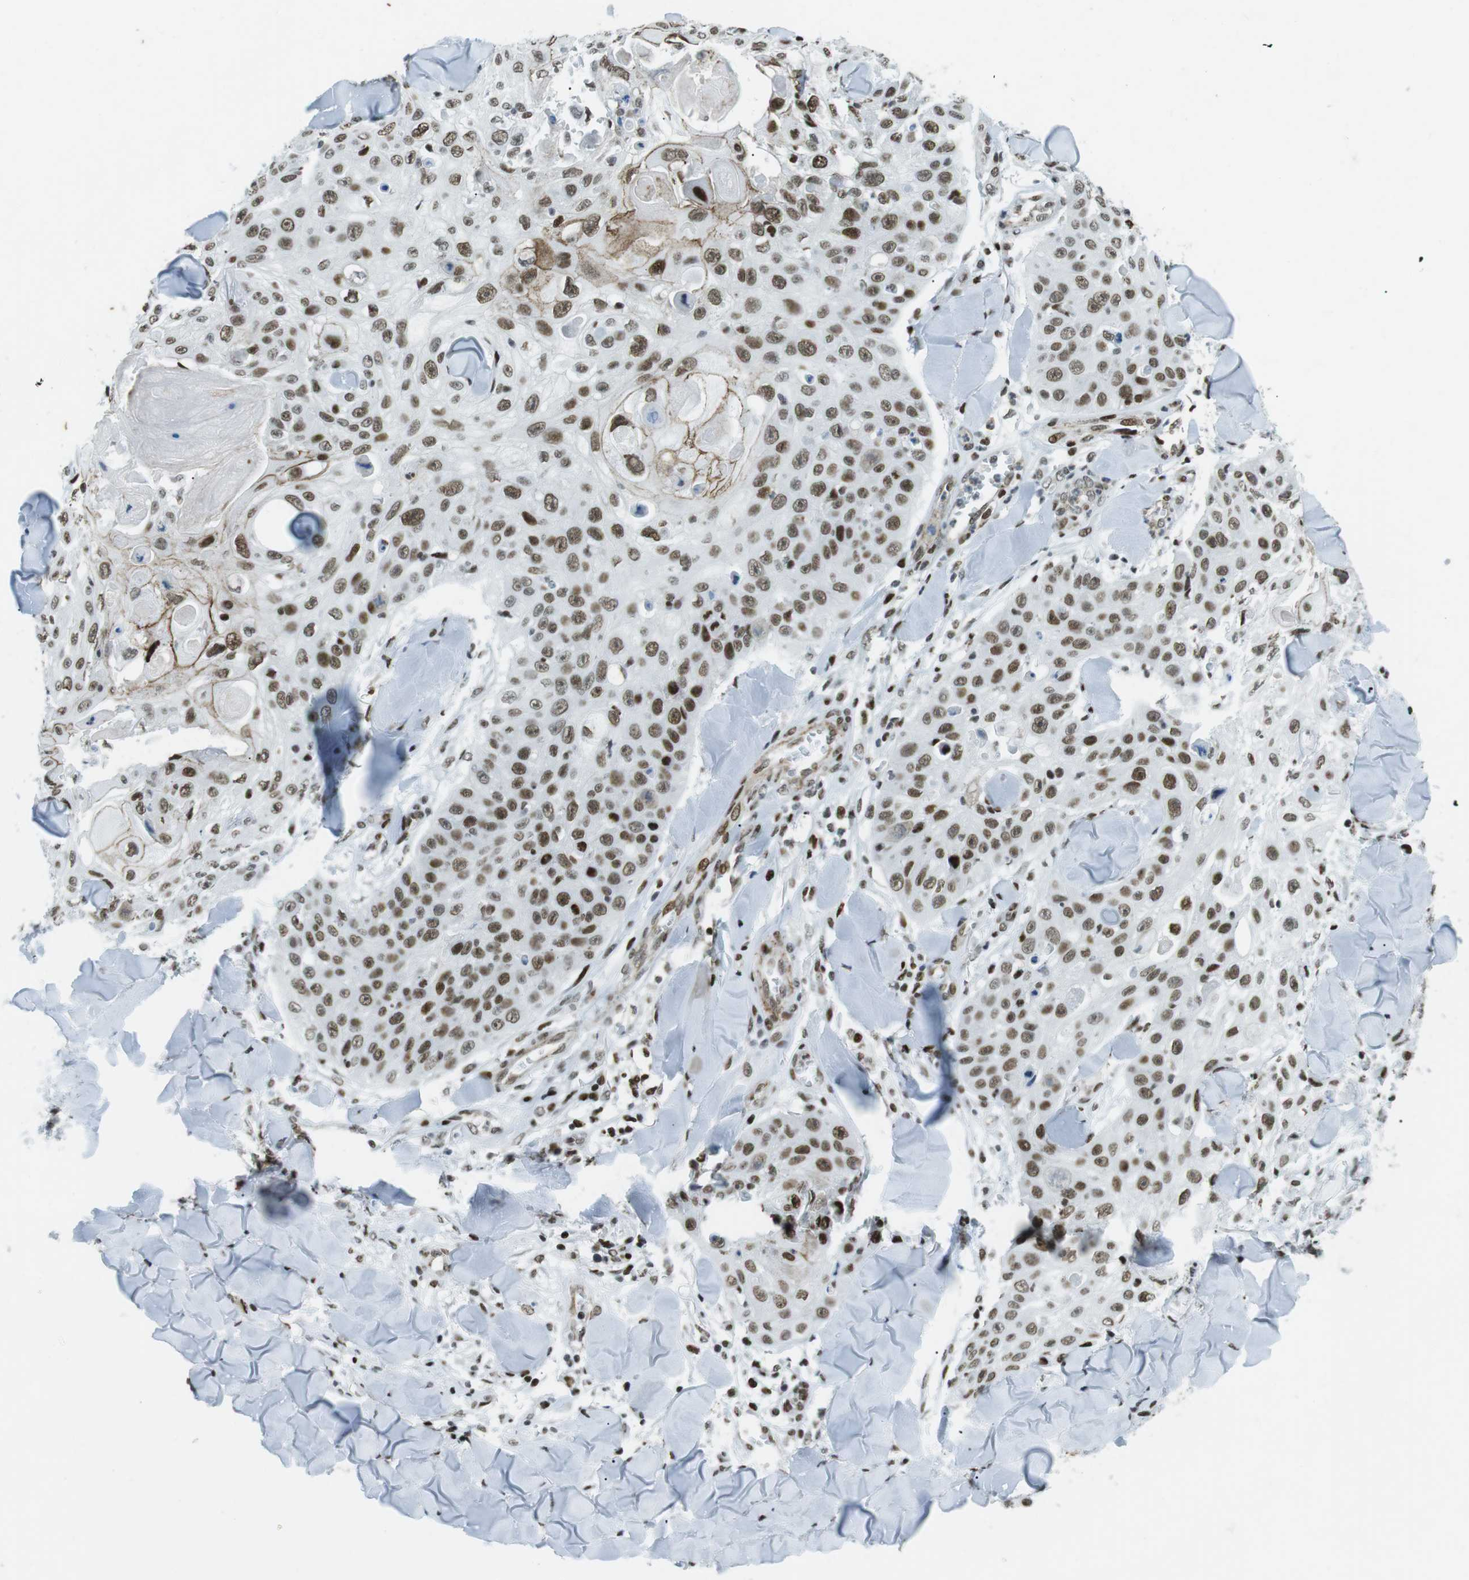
{"staining": {"intensity": "moderate", "quantity": ">75%", "location": "nuclear"}, "tissue": "skin cancer", "cell_type": "Tumor cells", "image_type": "cancer", "snomed": [{"axis": "morphology", "description": "Squamous cell carcinoma, NOS"}, {"axis": "topography", "description": "Skin"}], "caption": "A histopathology image of human skin cancer (squamous cell carcinoma) stained for a protein exhibits moderate nuclear brown staining in tumor cells. The staining is performed using DAB (3,3'-diaminobenzidine) brown chromogen to label protein expression. The nuclei are counter-stained blue using hematoxylin.", "gene": "ARID1A", "patient": {"sex": "male", "age": 86}}